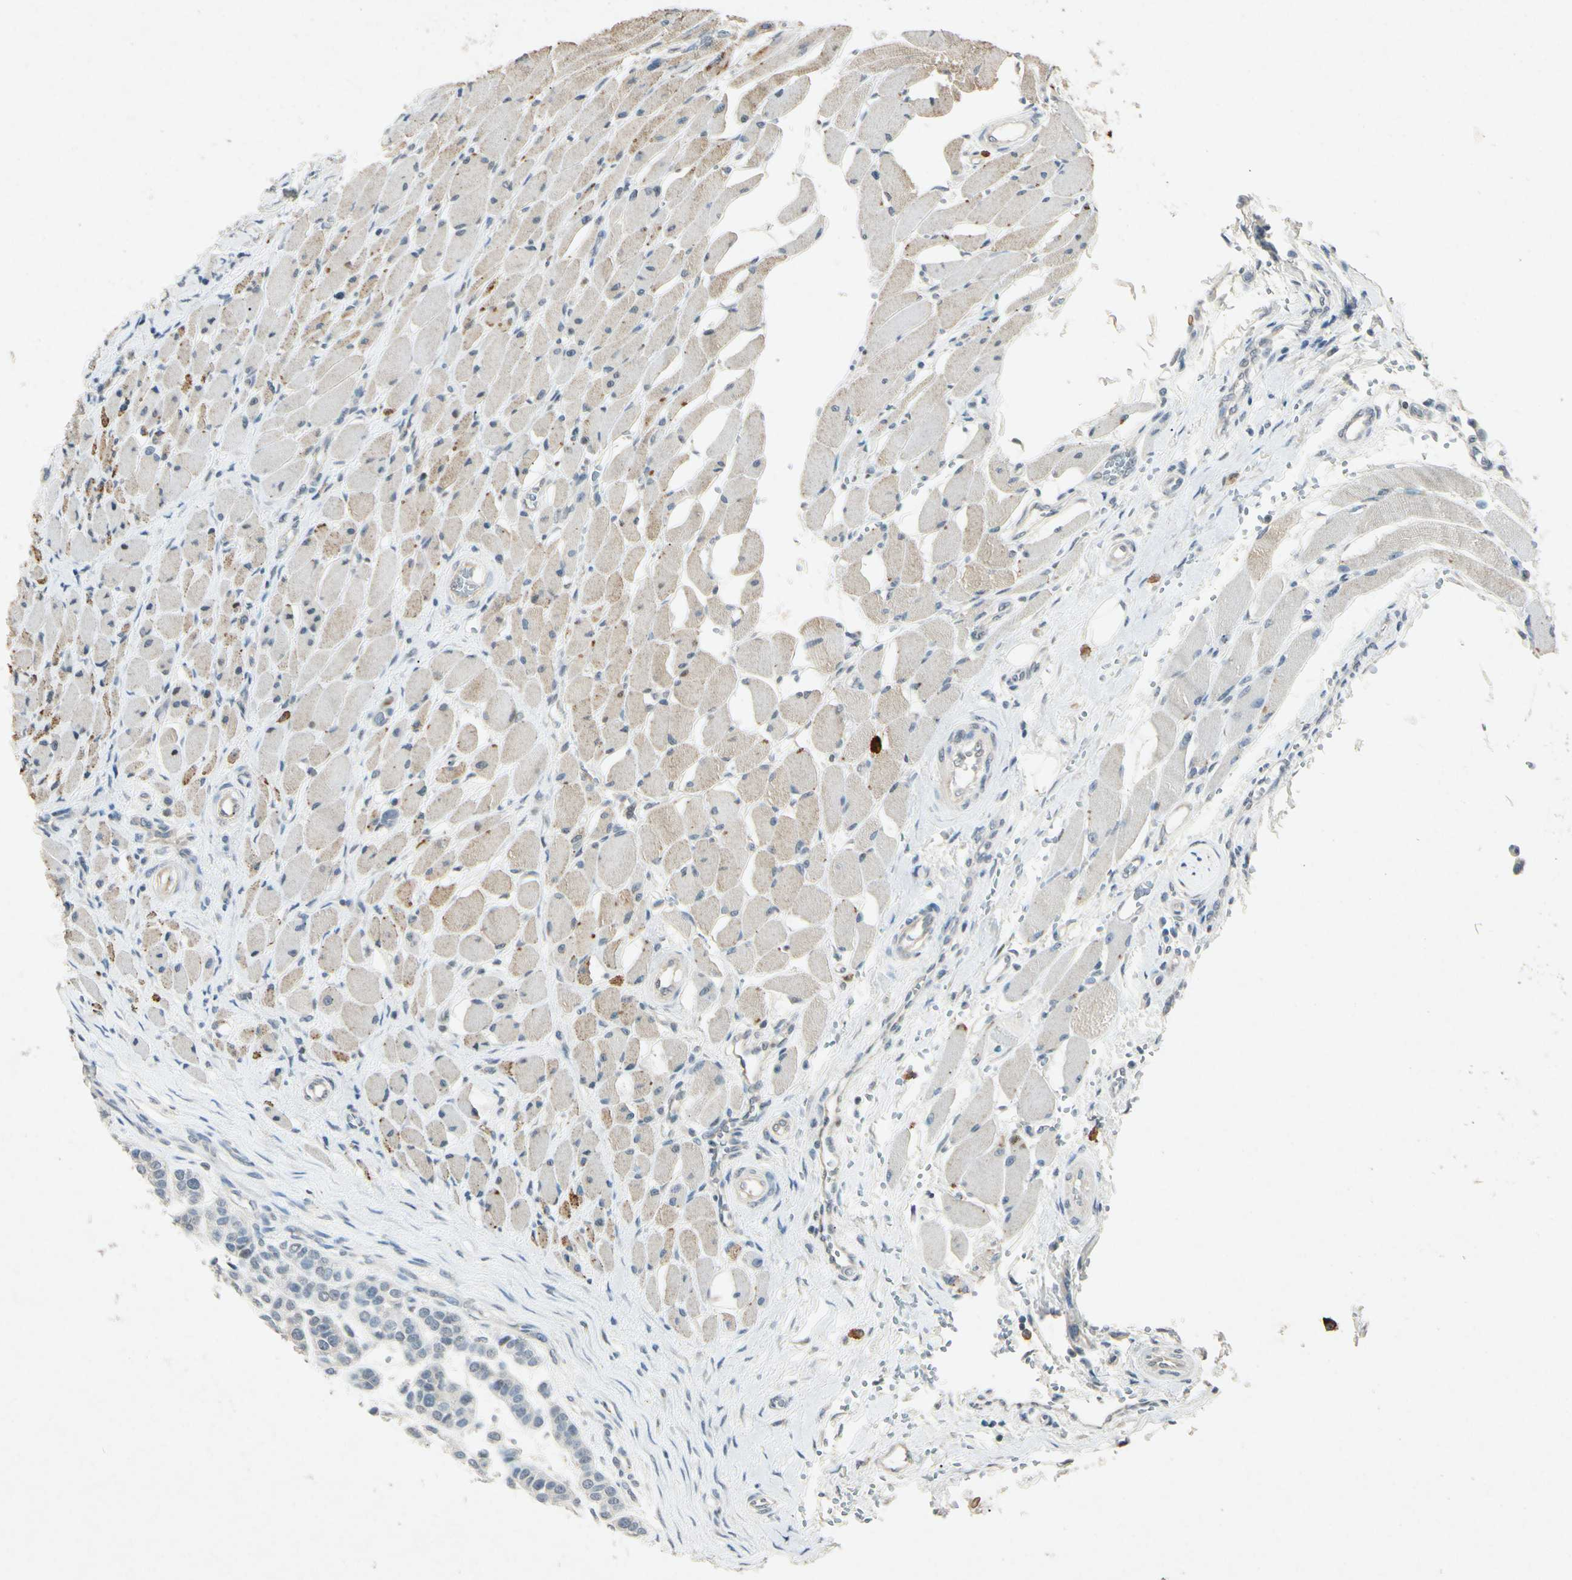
{"staining": {"intensity": "negative", "quantity": "none", "location": "none"}, "tissue": "head and neck cancer", "cell_type": "Tumor cells", "image_type": "cancer", "snomed": [{"axis": "morphology", "description": "Adenocarcinoma, NOS"}, {"axis": "morphology", "description": "Adenoma, NOS"}, {"axis": "topography", "description": "Head-Neck"}], "caption": "Immunohistochemistry (IHC) histopathology image of head and neck adenoma stained for a protein (brown), which displays no staining in tumor cells.", "gene": "HSPA1B", "patient": {"sex": "female", "age": 55}}